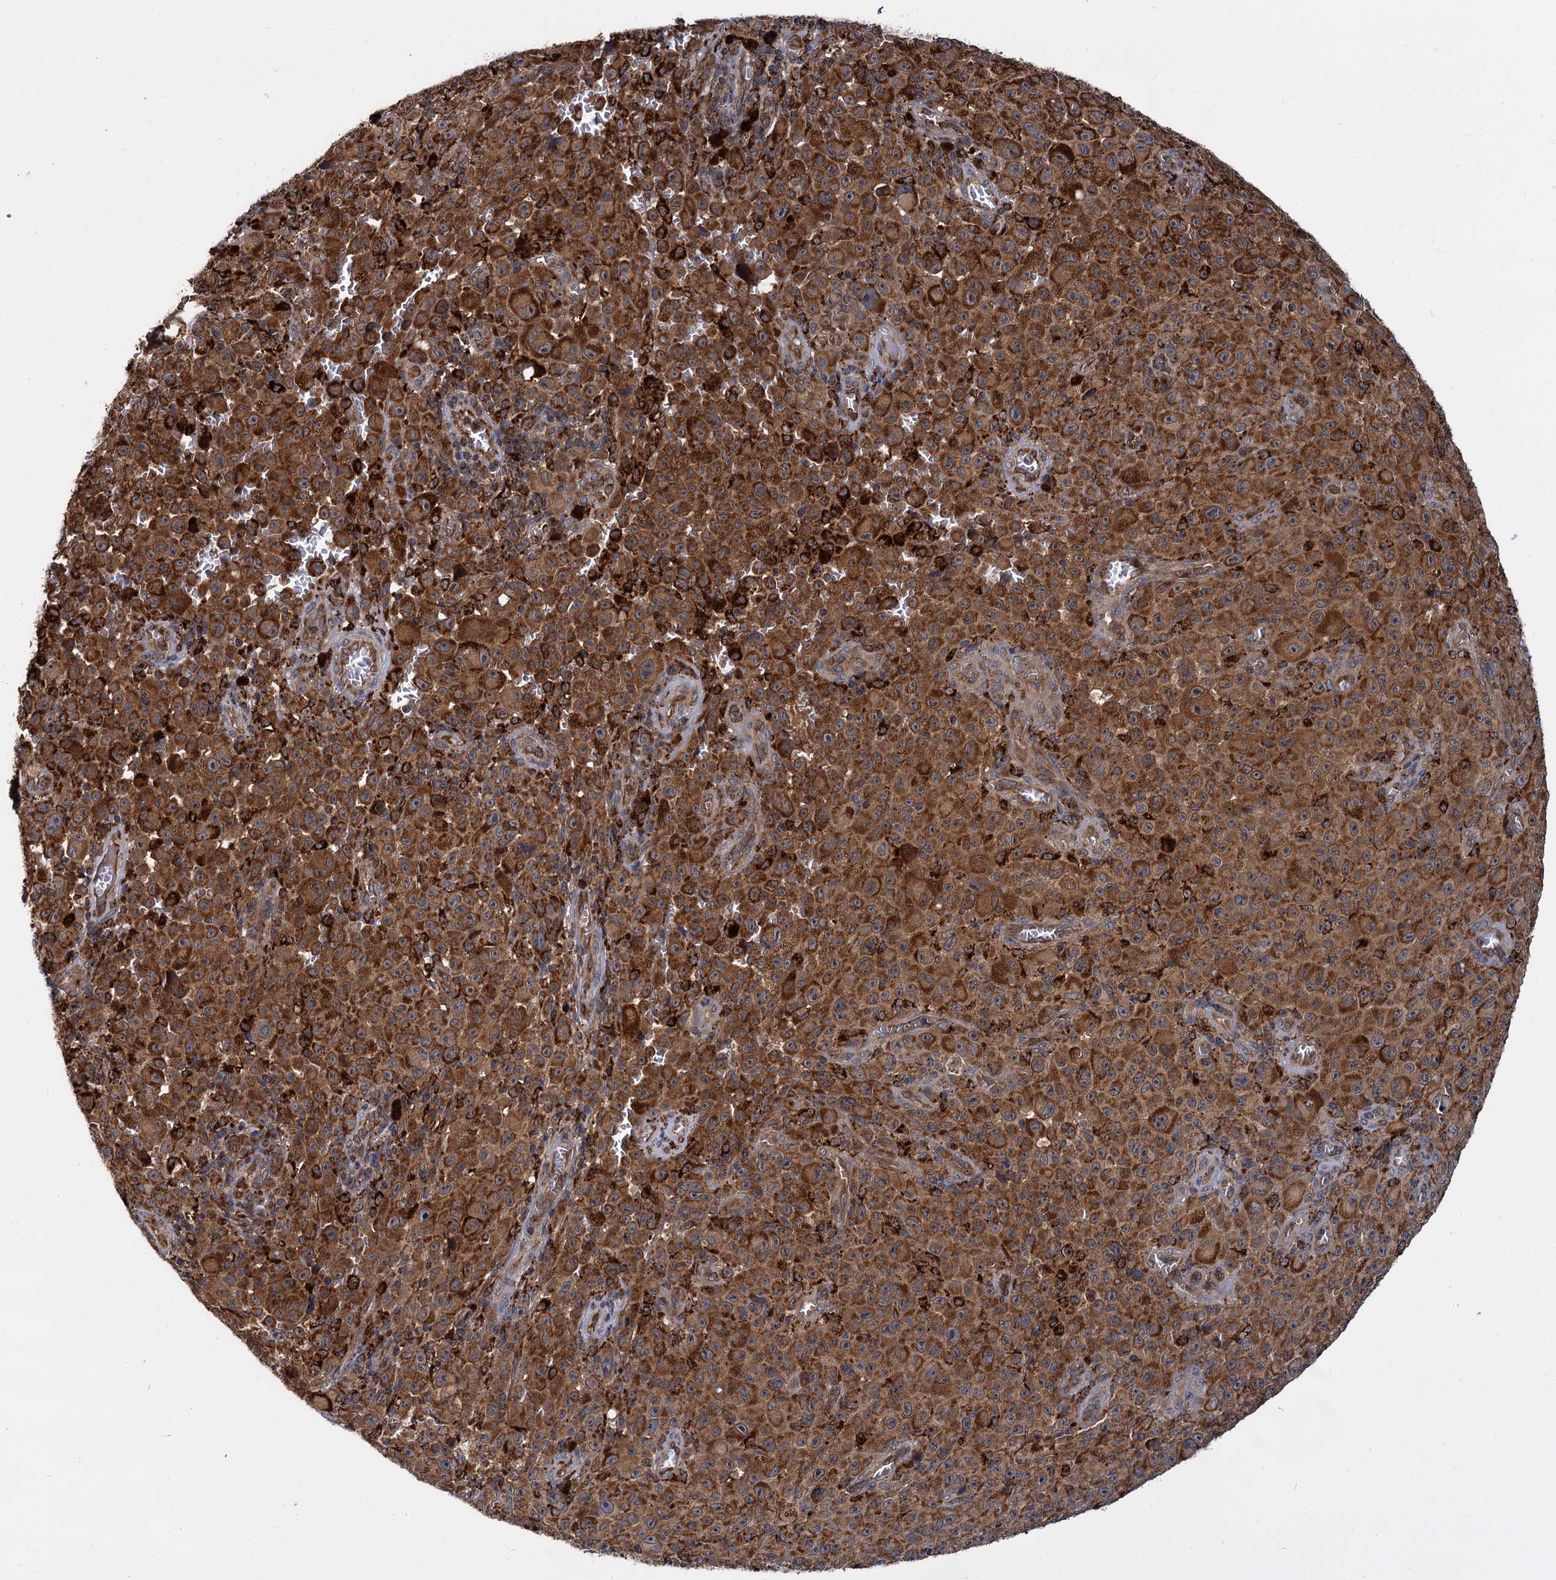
{"staining": {"intensity": "strong", "quantity": ">75%", "location": "cytoplasmic/membranous"}, "tissue": "melanoma", "cell_type": "Tumor cells", "image_type": "cancer", "snomed": [{"axis": "morphology", "description": "Malignant melanoma, NOS"}, {"axis": "topography", "description": "Skin"}], "caption": "Immunohistochemical staining of human malignant melanoma displays high levels of strong cytoplasmic/membranous positivity in about >75% of tumor cells.", "gene": "UFM1", "patient": {"sex": "female", "age": 82}}